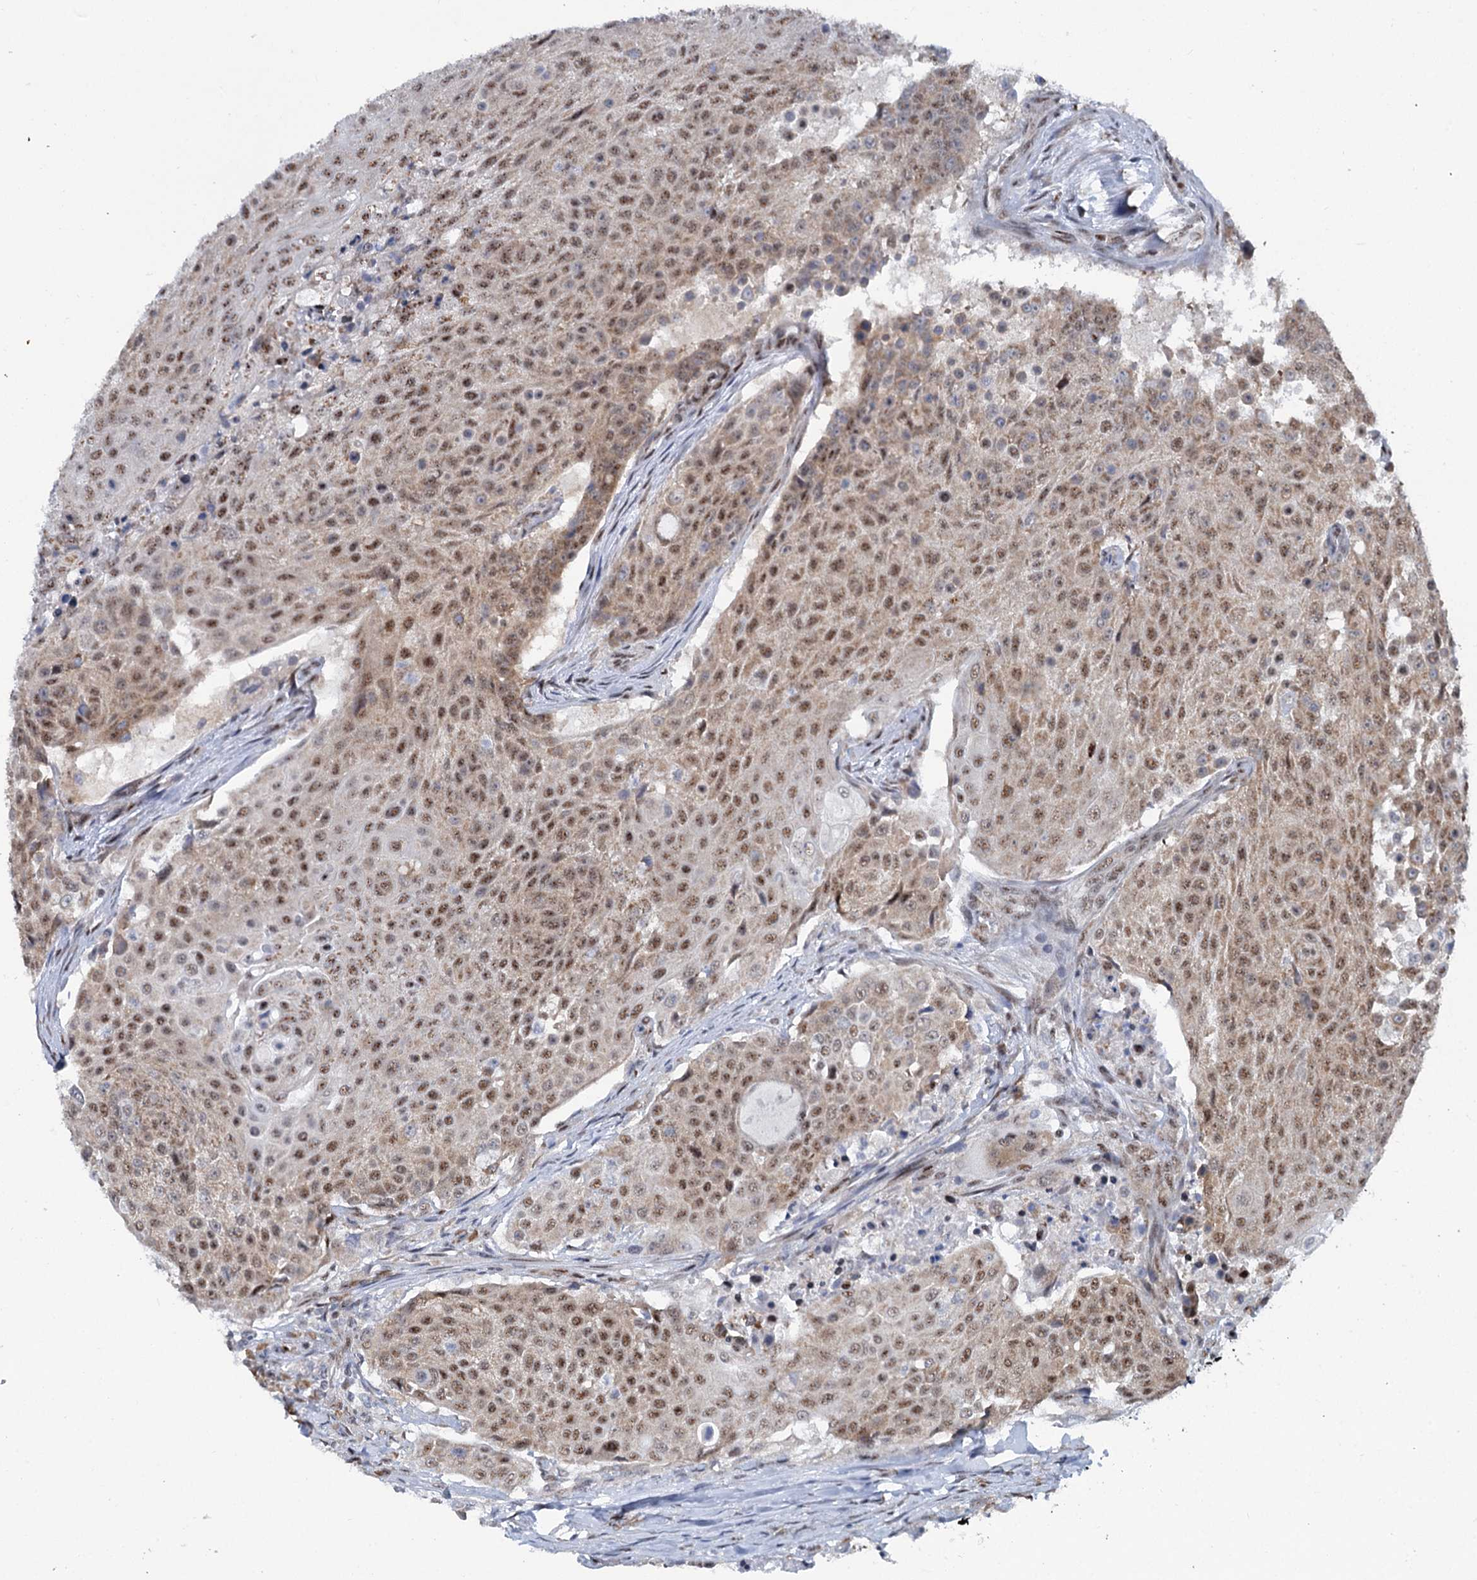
{"staining": {"intensity": "moderate", "quantity": ">75%", "location": "nuclear"}, "tissue": "urothelial cancer", "cell_type": "Tumor cells", "image_type": "cancer", "snomed": [{"axis": "morphology", "description": "Urothelial carcinoma, High grade"}, {"axis": "topography", "description": "Urinary bladder"}], "caption": "The histopathology image reveals a brown stain indicating the presence of a protein in the nuclear of tumor cells in urothelial cancer. Nuclei are stained in blue.", "gene": "SREK1", "patient": {"sex": "female", "age": 63}}